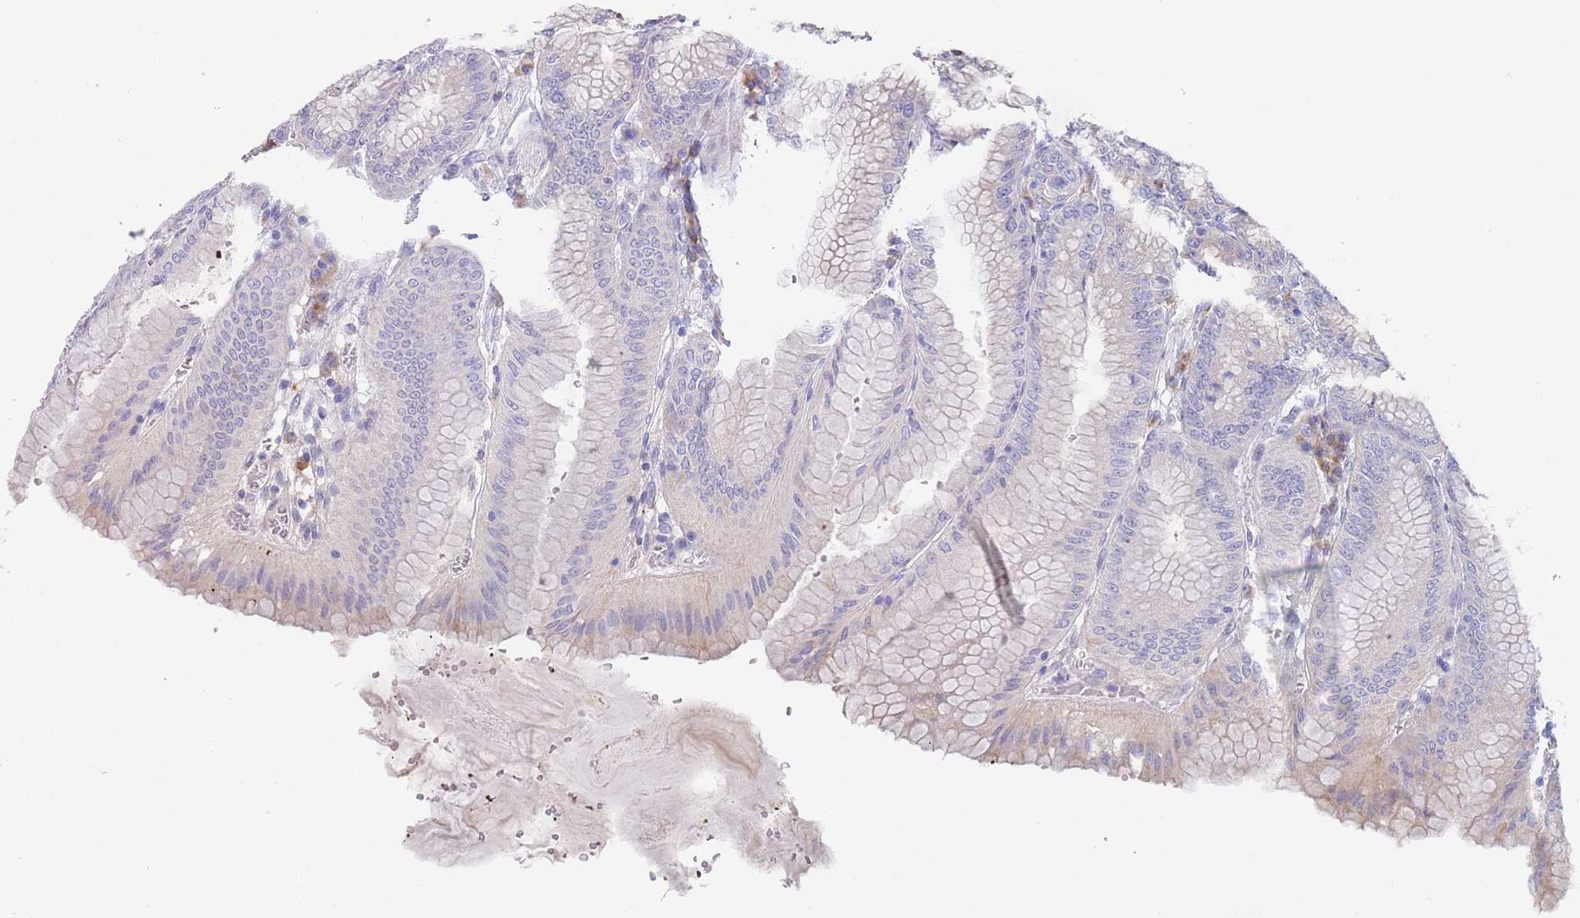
{"staining": {"intensity": "weak", "quantity": "<25%", "location": "cytoplasmic/membranous"}, "tissue": "stomach", "cell_type": "Glandular cells", "image_type": "normal", "snomed": [{"axis": "morphology", "description": "Normal tissue, NOS"}, {"axis": "topography", "description": "Stomach, lower"}], "caption": "Image shows no protein positivity in glandular cells of benign stomach.", "gene": "TYW1B", "patient": {"sex": "male", "age": 71}}